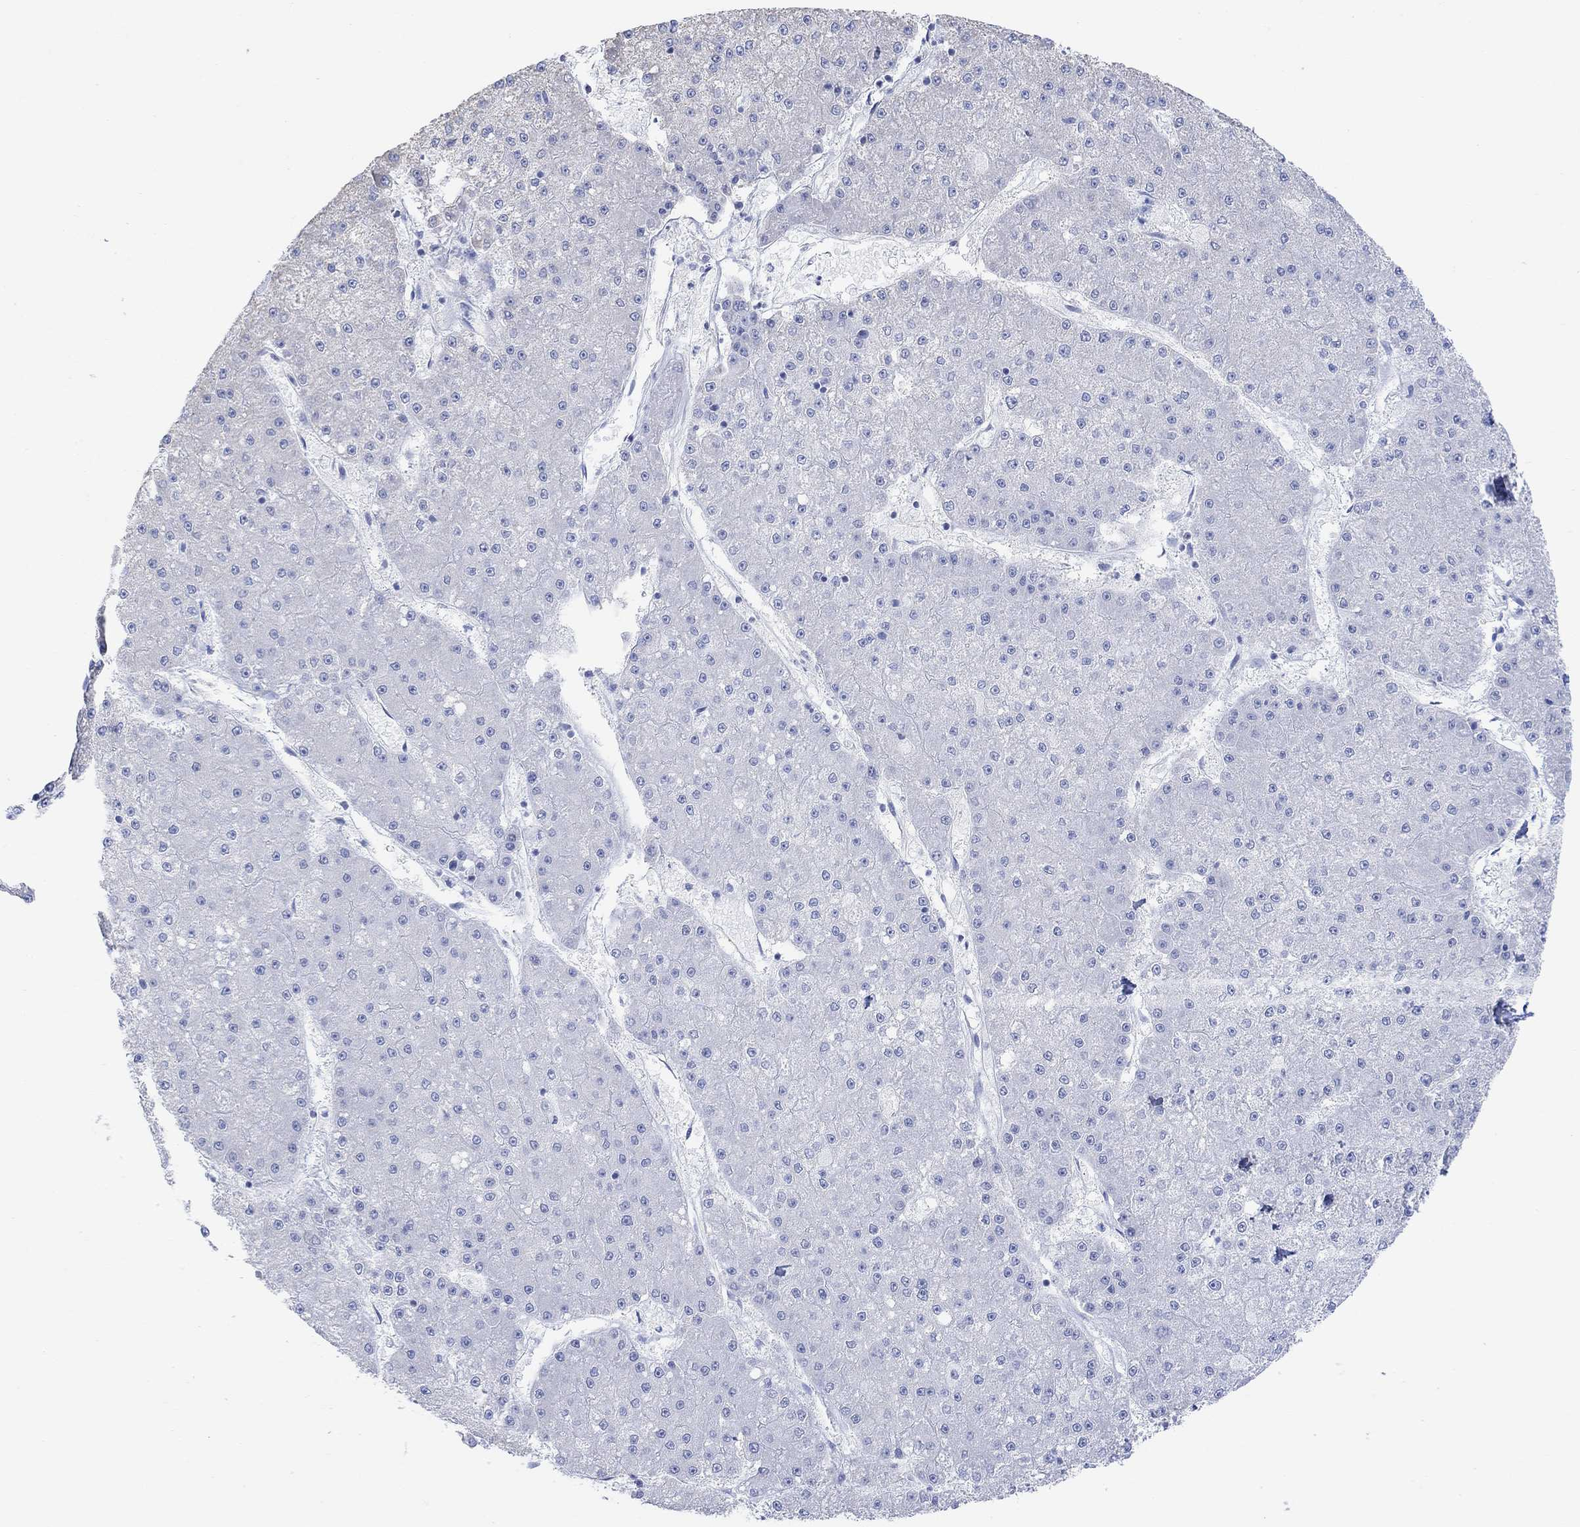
{"staining": {"intensity": "negative", "quantity": "none", "location": "none"}, "tissue": "liver cancer", "cell_type": "Tumor cells", "image_type": "cancer", "snomed": [{"axis": "morphology", "description": "Carcinoma, Hepatocellular, NOS"}, {"axis": "topography", "description": "Liver"}], "caption": "Immunohistochemical staining of human liver cancer (hepatocellular carcinoma) demonstrates no significant positivity in tumor cells.", "gene": "SYT12", "patient": {"sex": "male", "age": 73}}